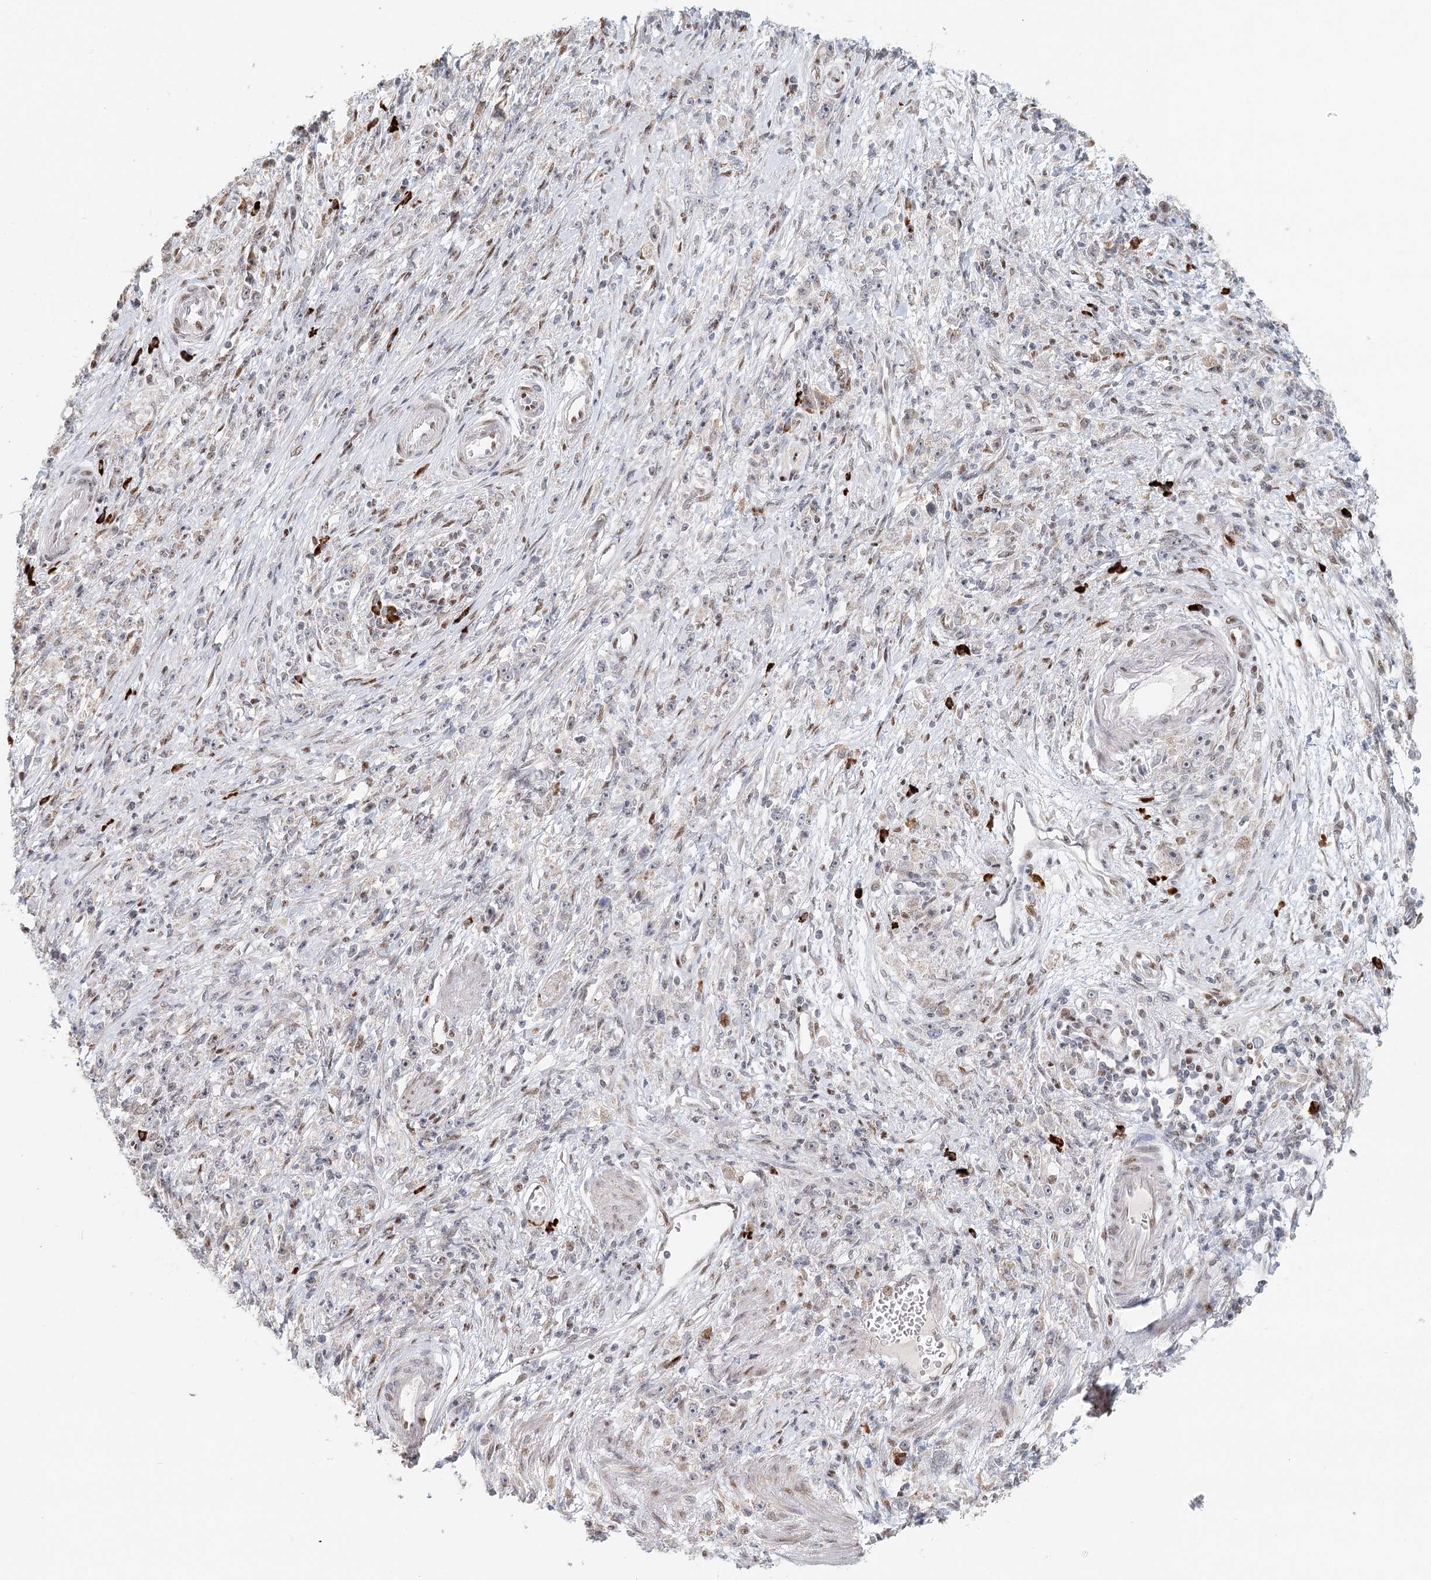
{"staining": {"intensity": "negative", "quantity": "none", "location": "none"}, "tissue": "stomach cancer", "cell_type": "Tumor cells", "image_type": "cancer", "snomed": [{"axis": "morphology", "description": "Adenocarcinoma, NOS"}, {"axis": "topography", "description": "Stomach"}], "caption": "An IHC image of stomach cancer (adenocarcinoma) is shown. There is no staining in tumor cells of stomach cancer (adenocarcinoma).", "gene": "BNIP5", "patient": {"sex": "female", "age": 59}}